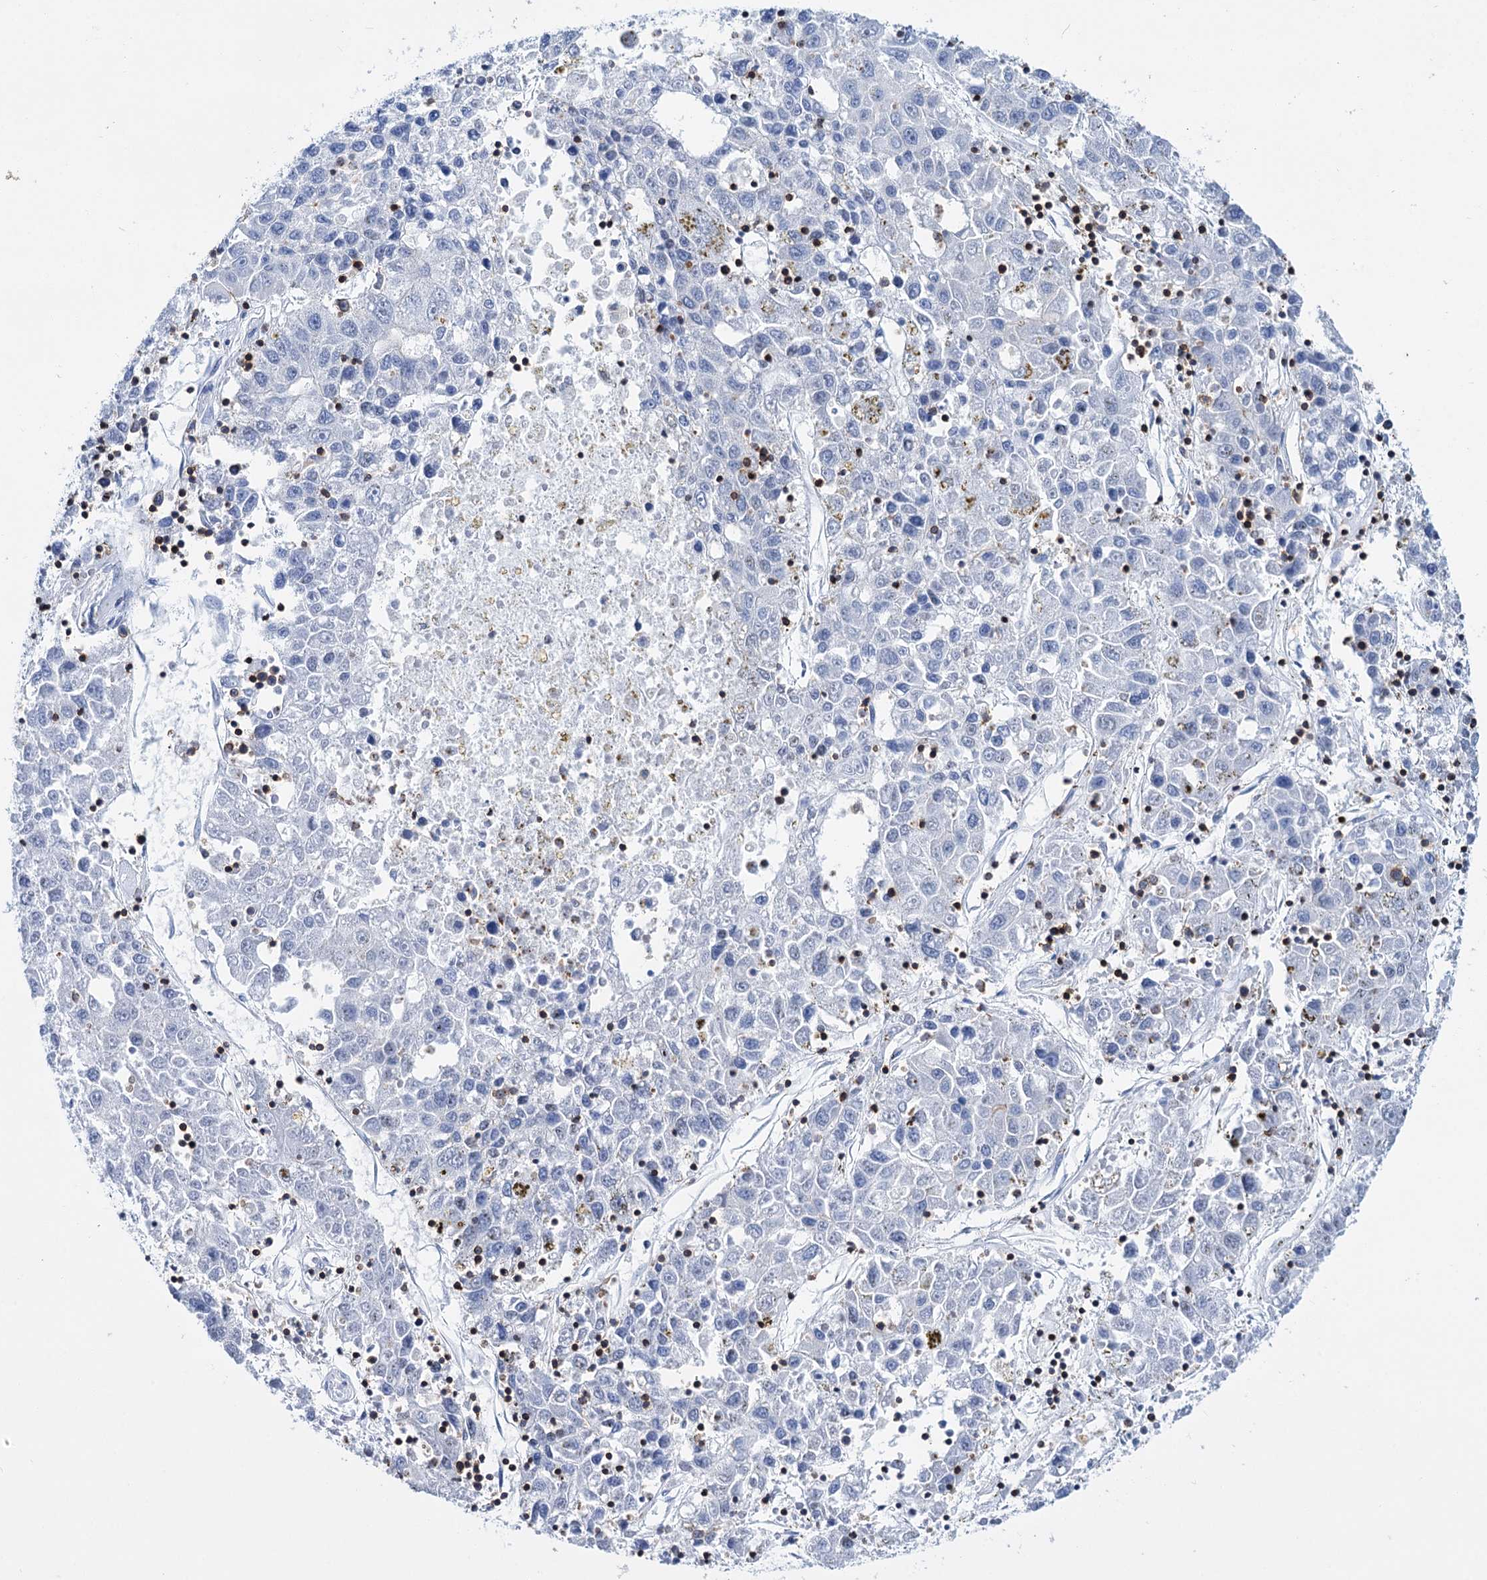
{"staining": {"intensity": "negative", "quantity": "none", "location": "none"}, "tissue": "liver cancer", "cell_type": "Tumor cells", "image_type": "cancer", "snomed": [{"axis": "morphology", "description": "Carcinoma, Hepatocellular, NOS"}, {"axis": "topography", "description": "Liver"}], "caption": "Liver cancer stained for a protein using IHC exhibits no expression tumor cells.", "gene": "DEF6", "patient": {"sex": "male", "age": 49}}